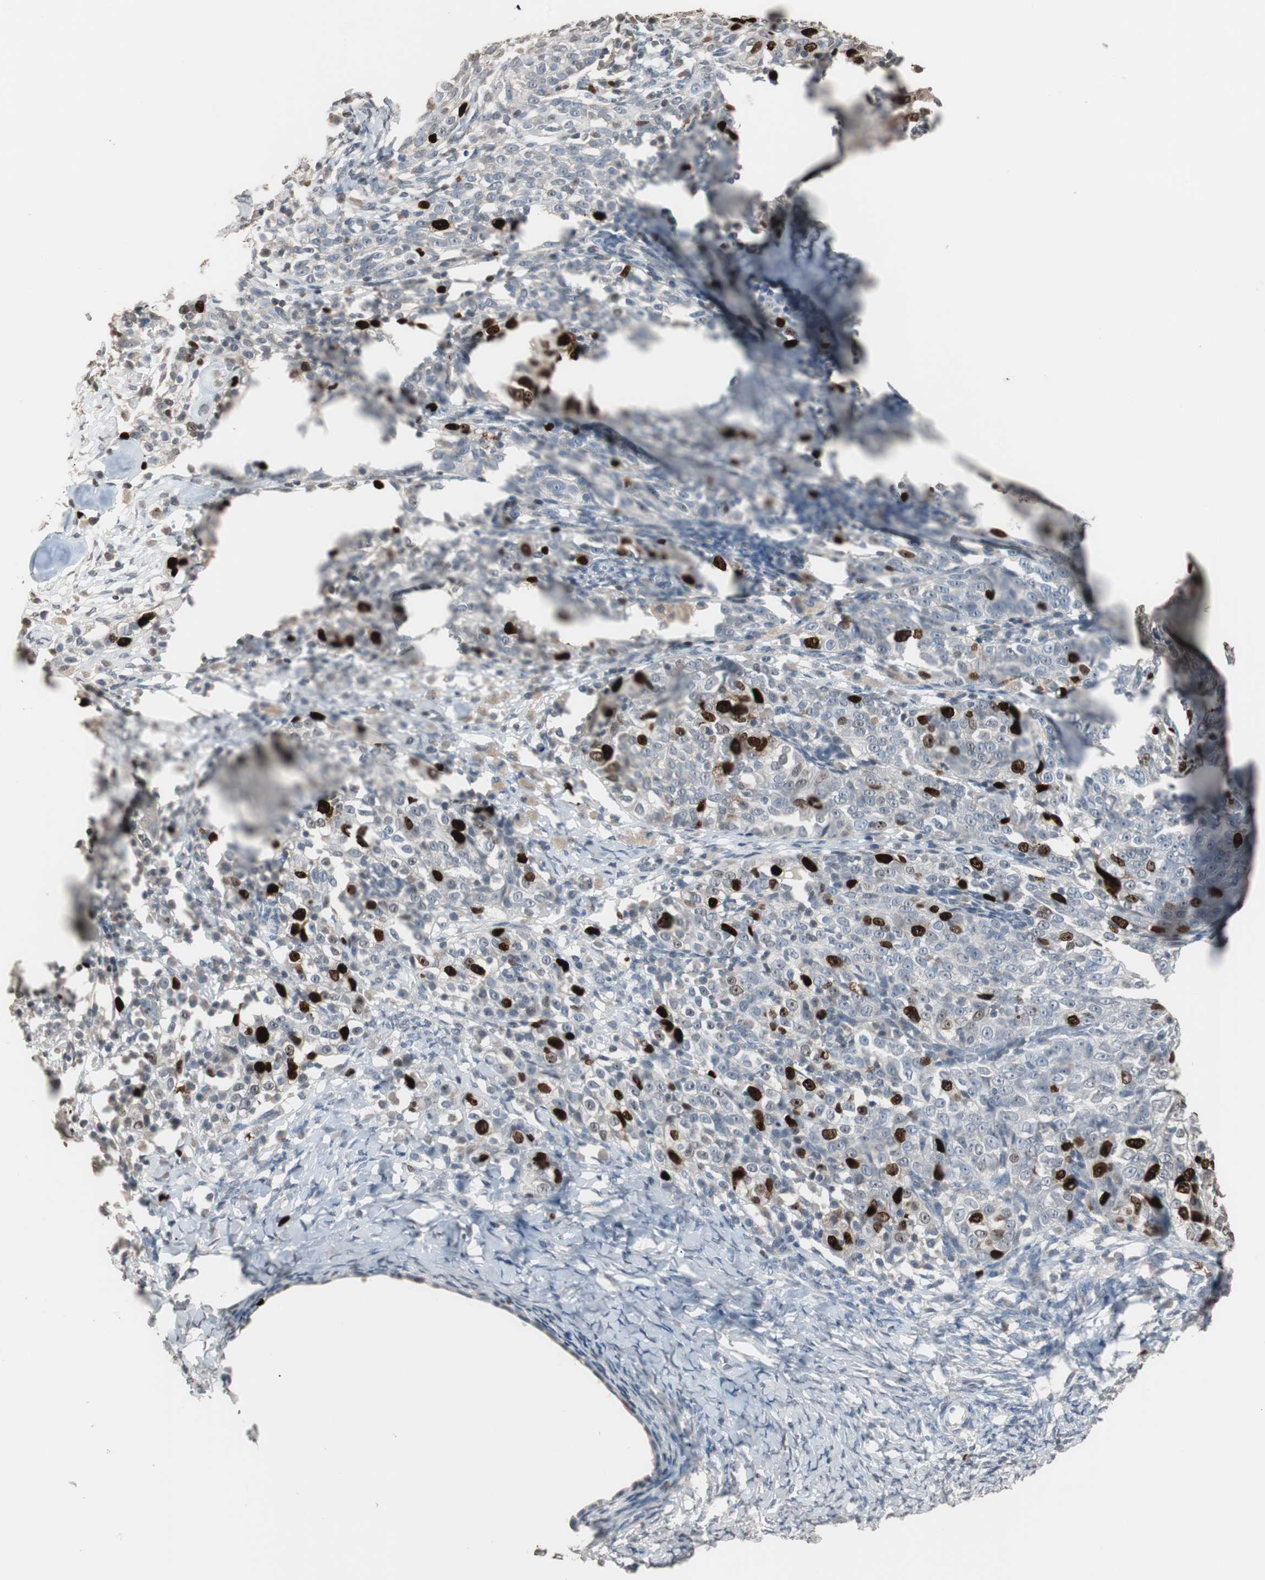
{"staining": {"intensity": "strong", "quantity": "25%-75%", "location": "nuclear"}, "tissue": "ovarian cancer", "cell_type": "Tumor cells", "image_type": "cancer", "snomed": [{"axis": "morphology", "description": "Normal tissue, NOS"}, {"axis": "morphology", "description": "Cystadenocarcinoma, serous, NOS"}, {"axis": "topography", "description": "Ovary"}], "caption": "Immunohistochemistry micrograph of human ovarian cancer stained for a protein (brown), which displays high levels of strong nuclear expression in about 25%-75% of tumor cells.", "gene": "TOP2A", "patient": {"sex": "female", "age": 62}}